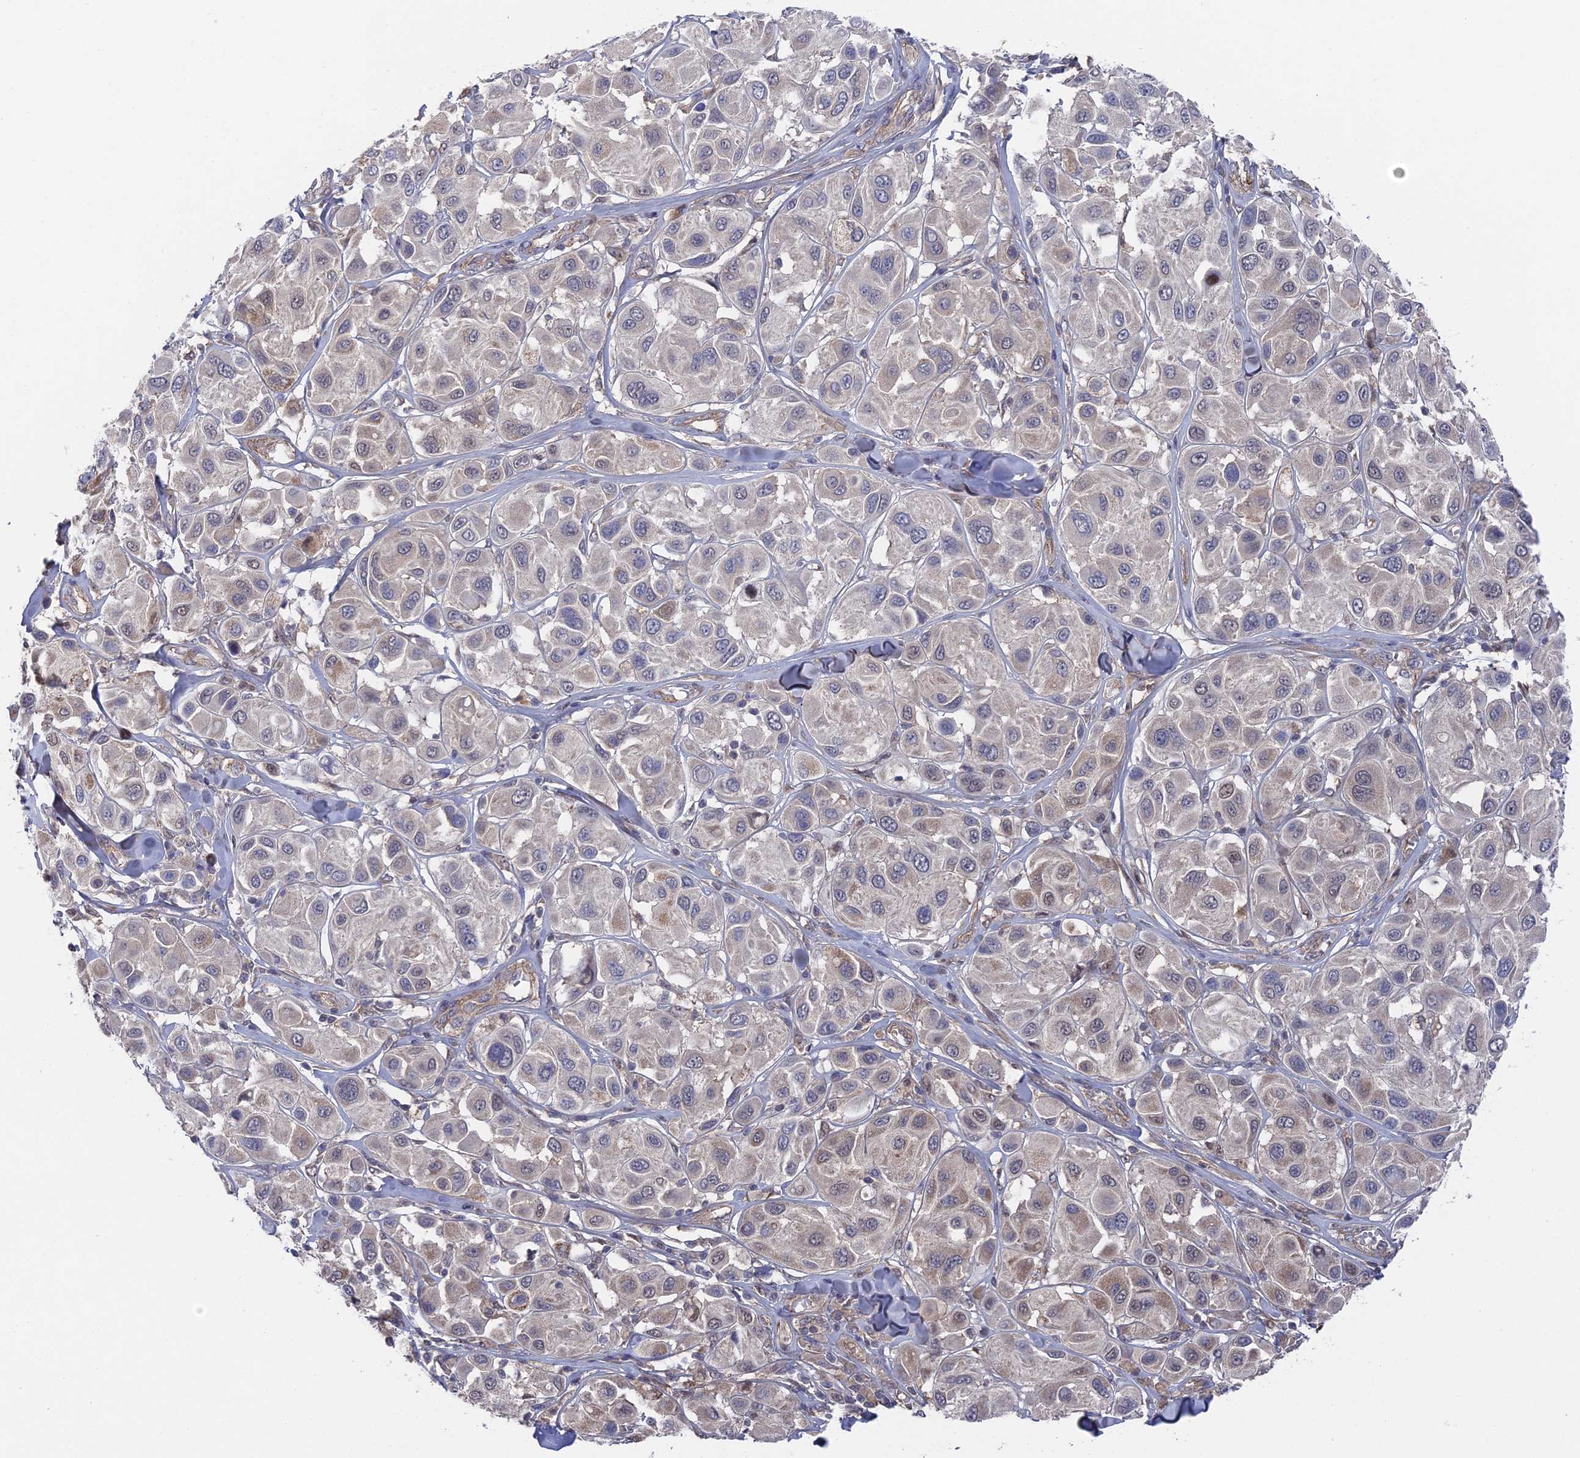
{"staining": {"intensity": "moderate", "quantity": "25%-75%", "location": "cytoplasmic/membranous"}, "tissue": "melanoma", "cell_type": "Tumor cells", "image_type": "cancer", "snomed": [{"axis": "morphology", "description": "Malignant melanoma, Metastatic site"}, {"axis": "topography", "description": "Skin"}], "caption": "The micrograph demonstrates staining of malignant melanoma (metastatic site), revealing moderate cytoplasmic/membranous protein positivity (brown color) within tumor cells.", "gene": "UNC5D", "patient": {"sex": "male", "age": 41}}